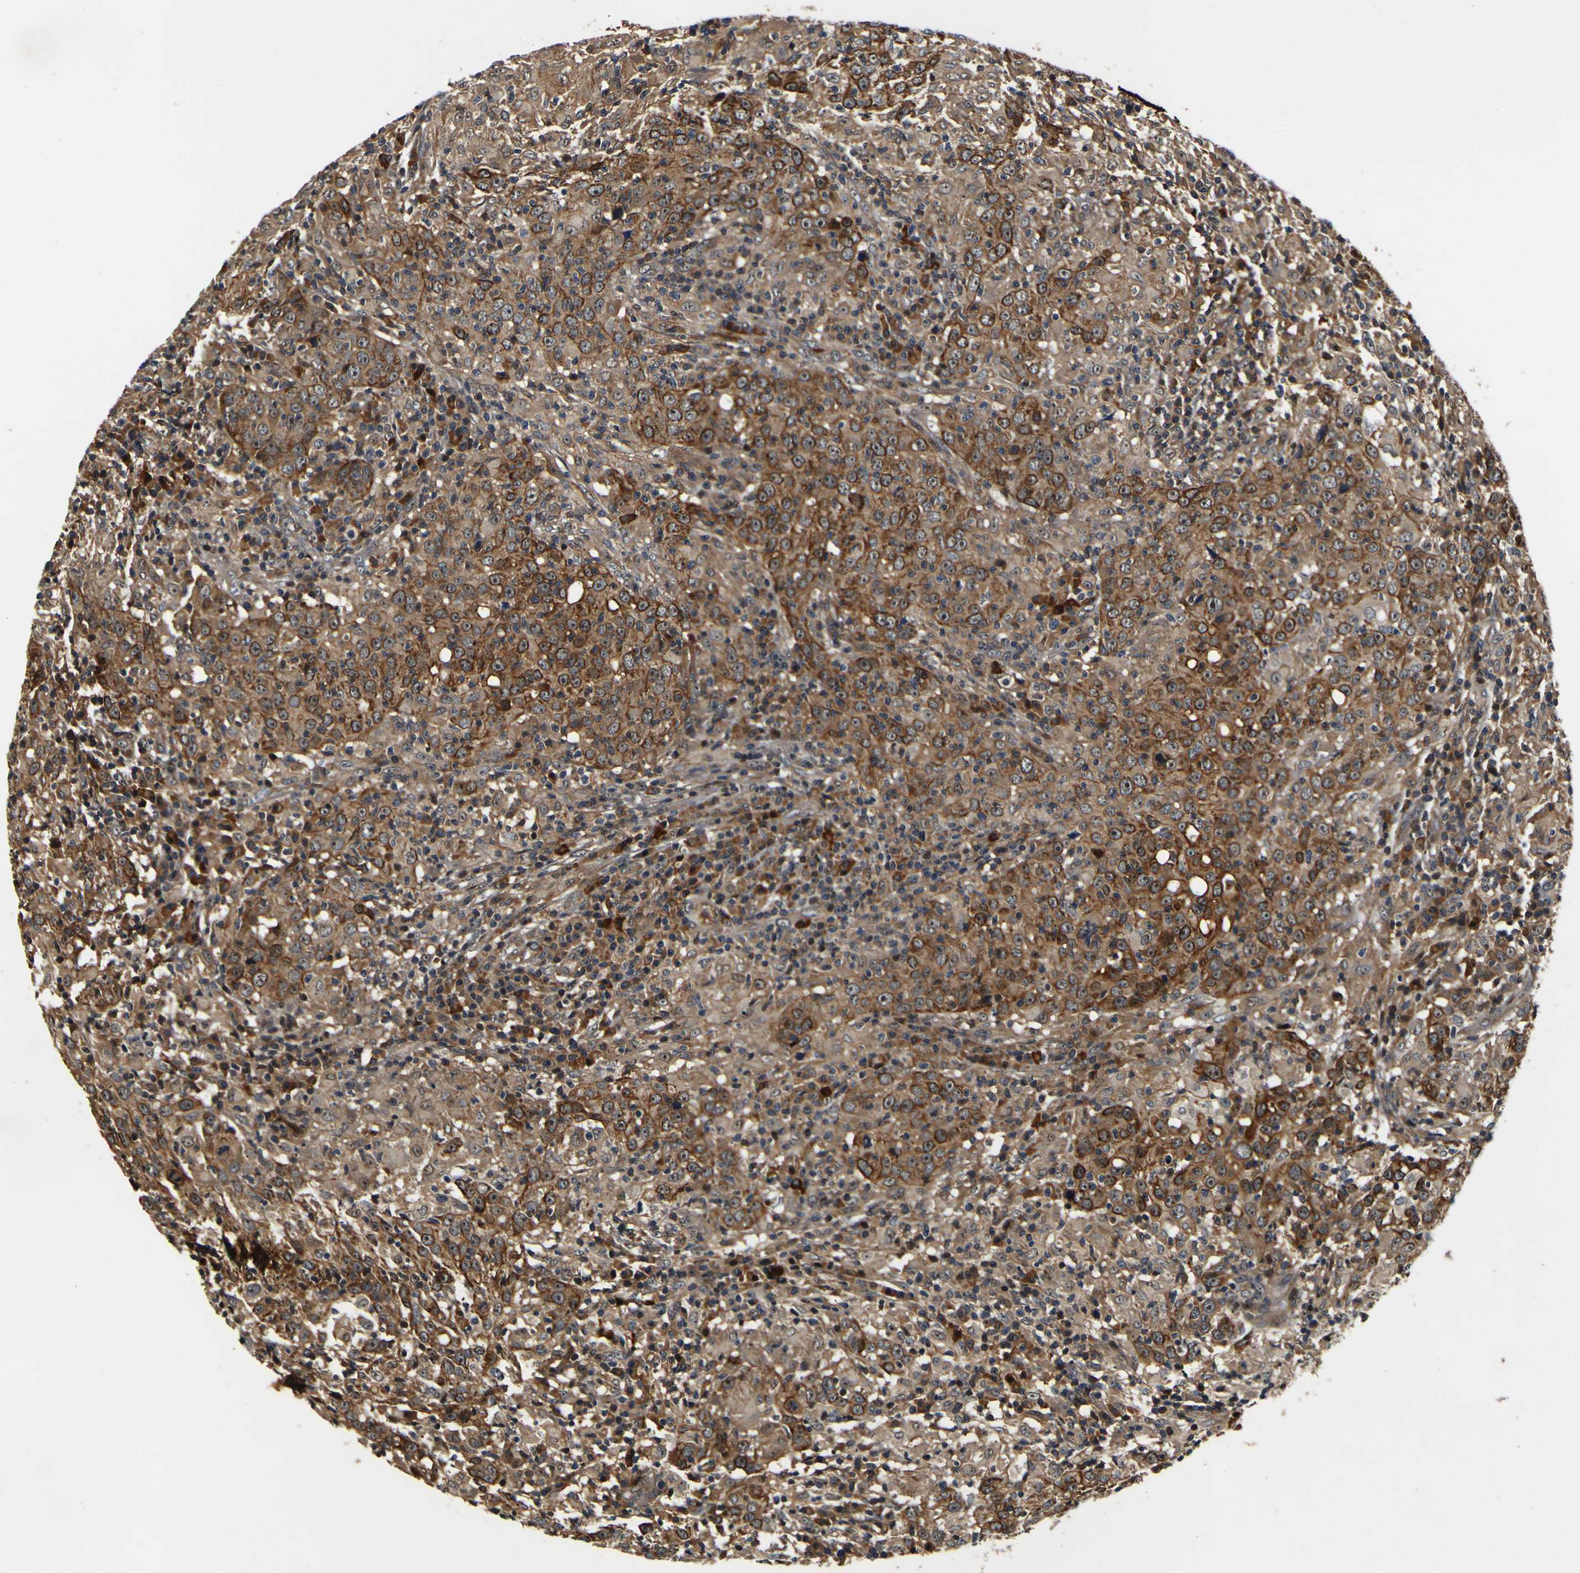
{"staining": {"intensity": "strong", "quantity": ">75%", "location": "cytoplasmic/membranous,nuclear"}, "tissue": "head and neck cancer", "cell_type": "Tumor cells", "image_type": "cancer", "snomed": [{"axis": "morphology", "description": "Adenocarcinoma, NOS"}, {"axis": "topography", "description": "Salivary gland"}, {"axis": "topography", "description": "Head-Neck"}], "caption": "An image of adenocarcinoma (head and neck) stained for a protein displays strong cytoplasmic/membranous and nuclear brown staining in tumor cells.", "gene": "LRP4", "patient": {"sex": "female", "age": 65}}